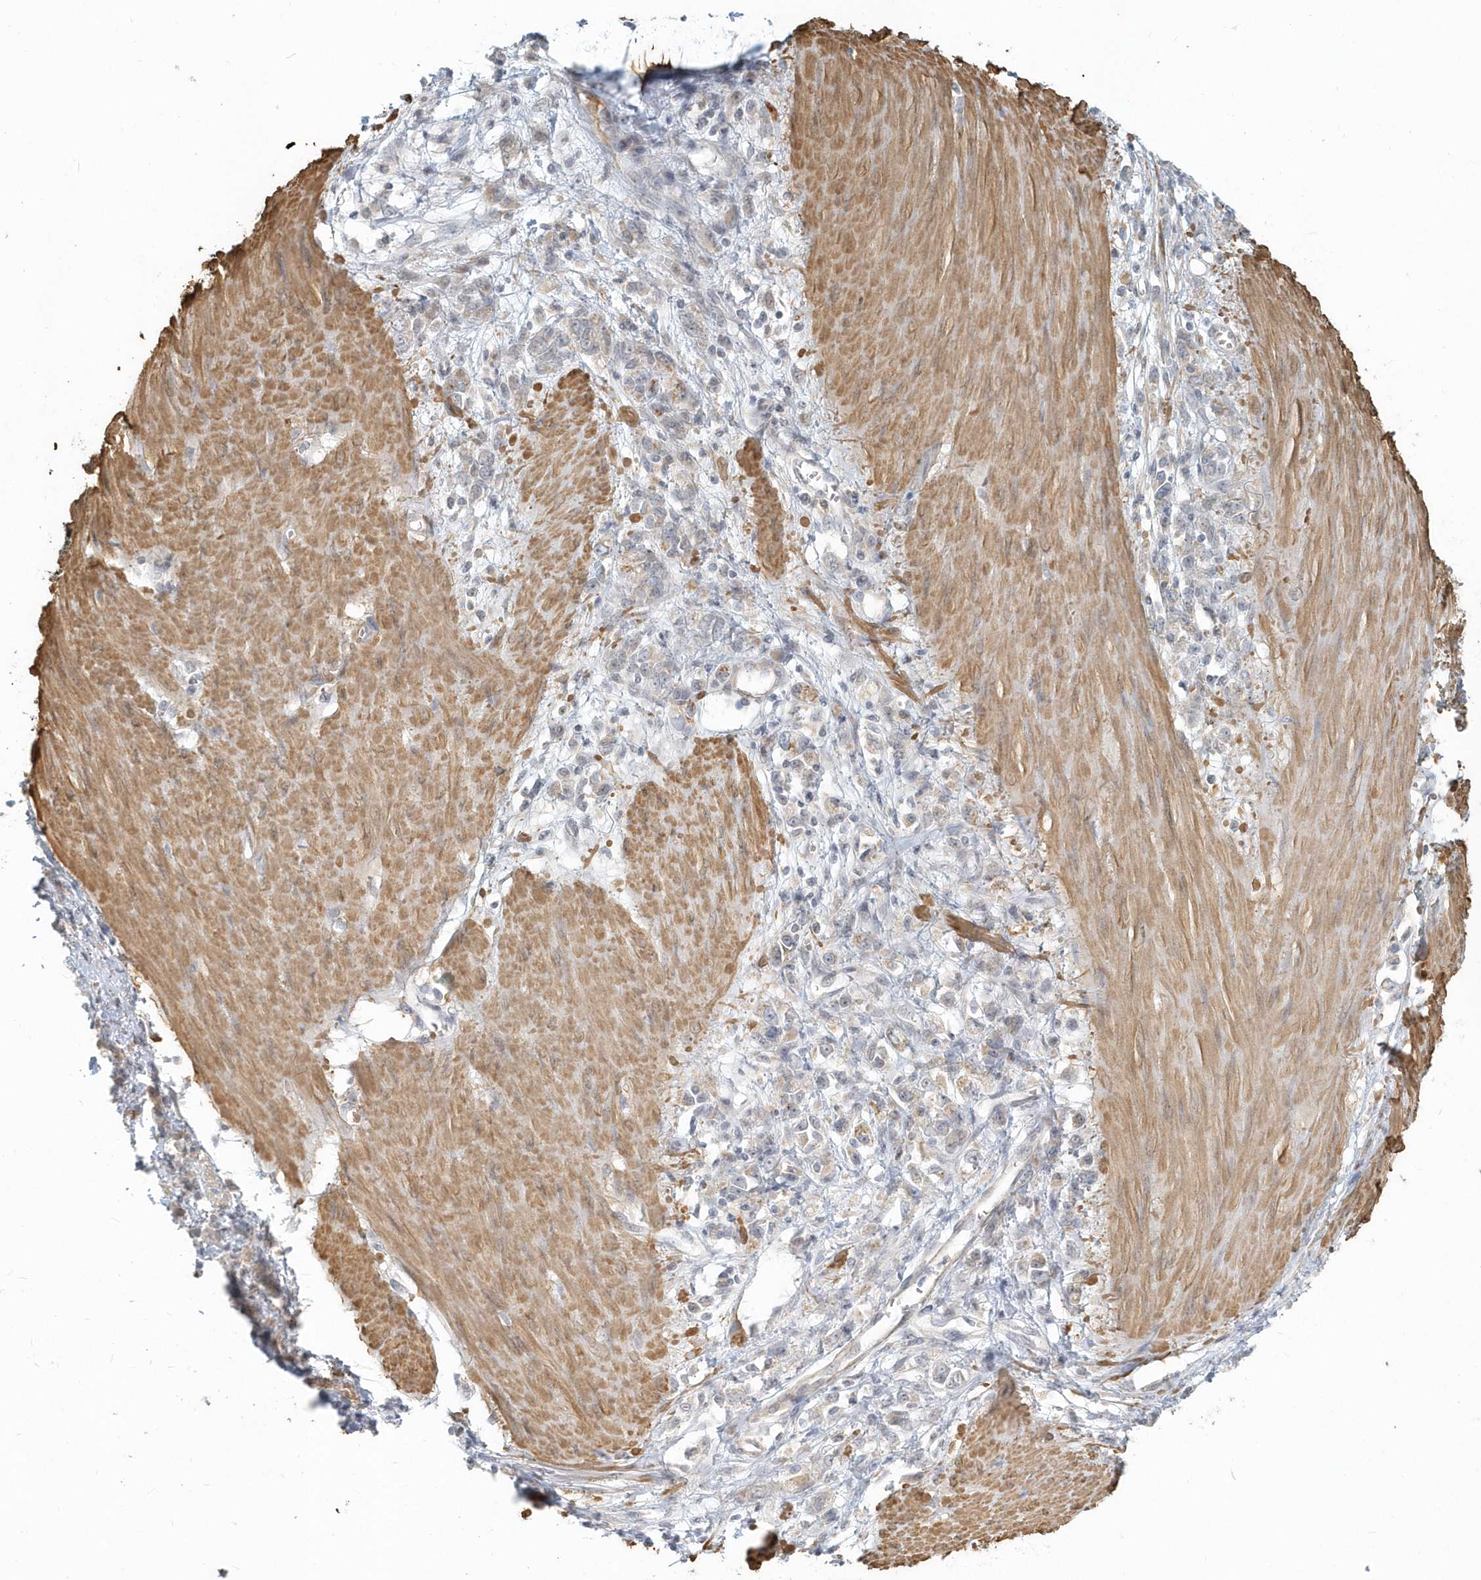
{"staining": {"intensity": "weak", "quantity": "<25%", "location": "cytoplasmic/membranous"}, "tissue": "stomach cancer", "cell_type": "Tumor cells", "image_type": "cancer", "snomed": [{"axis": "morphology", "description": "Adenocarcinoma, NOS"}, {"axis": "topography", "description": "Stomach"}], "caption": "Histopathology image shows no significant protein positivity in tumor cells of adenocarcinoma (stomach).", "gene": "NAPB", "patient": {"sex": "female", "age": 76}}